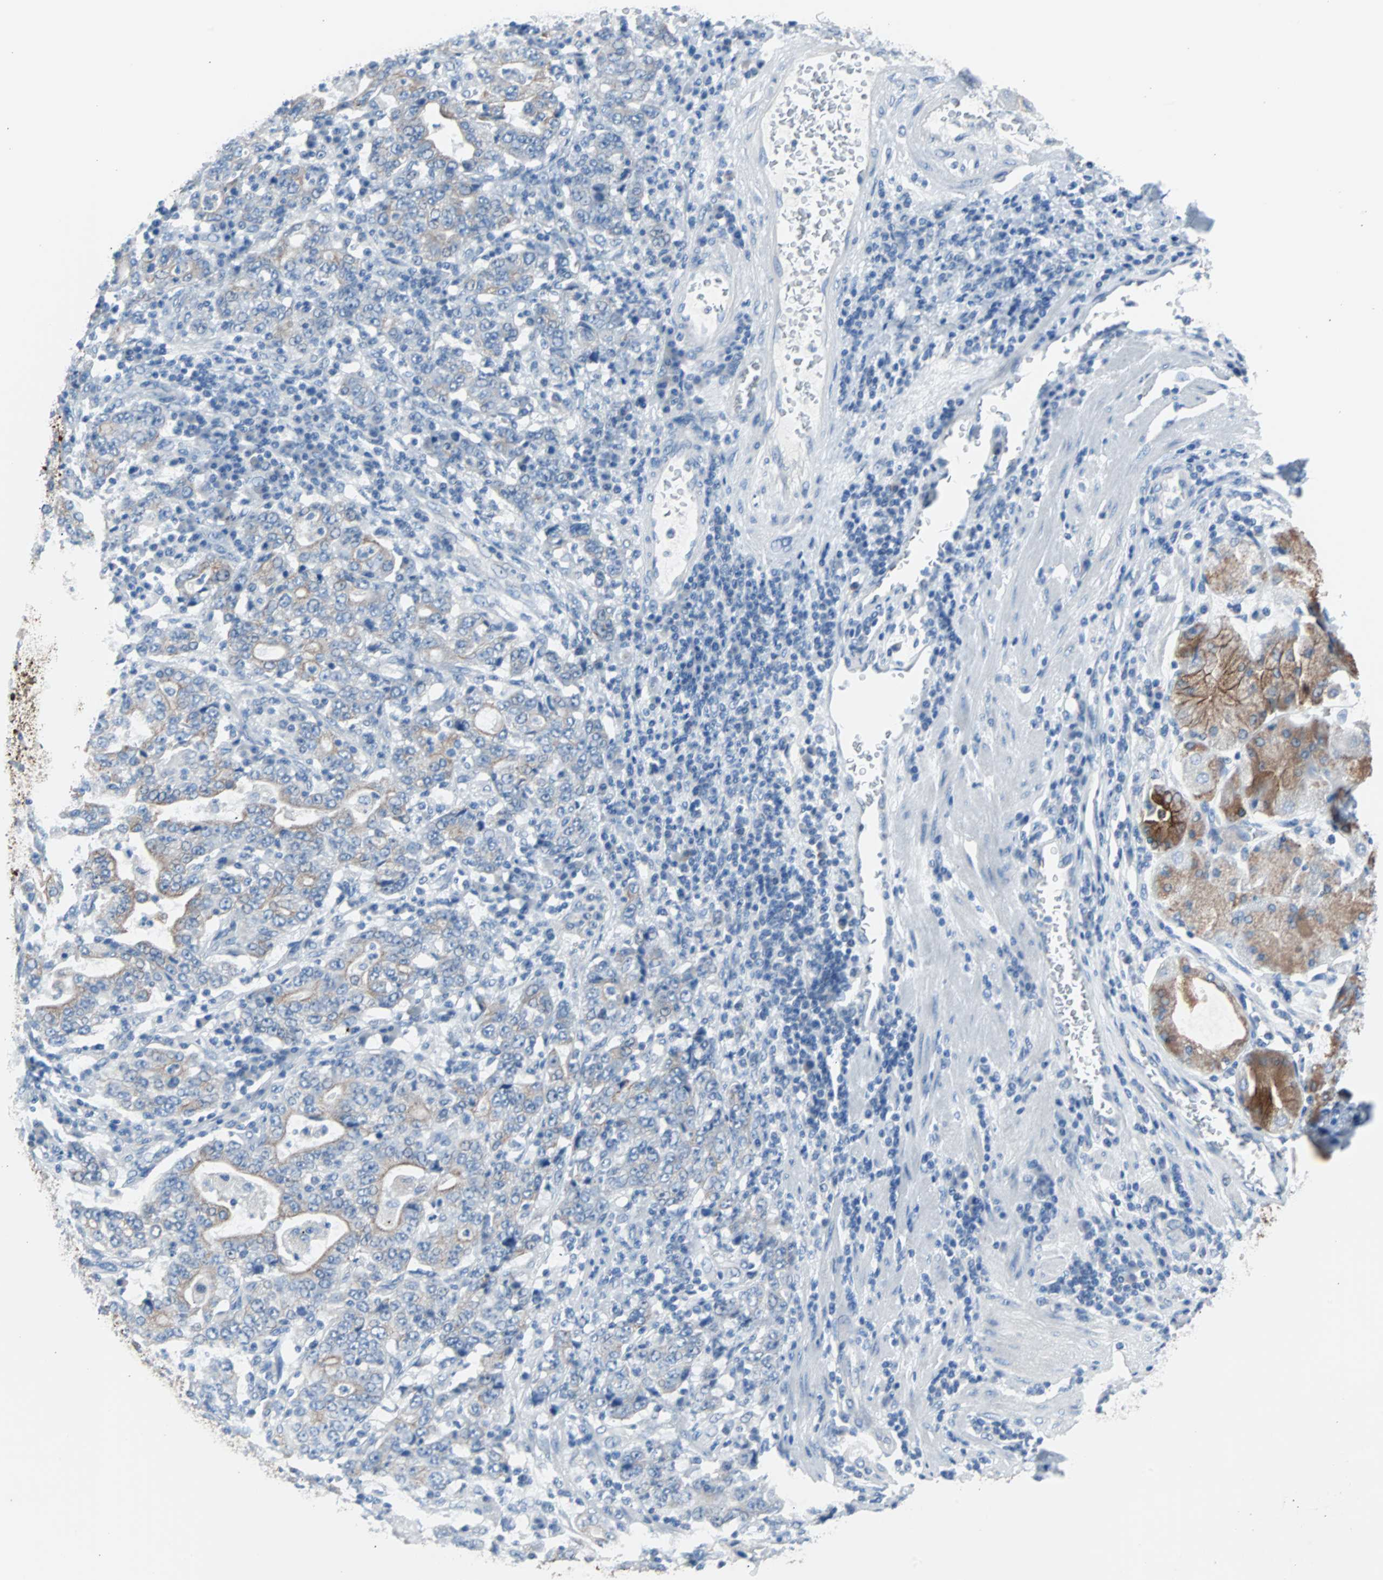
{"staining": {"intensity": "moderate", "quantity": "25%-75%", "location": "cytoplasmic/membranous"}, "tissue": "stomach cancer", "cell_type": "Tumor cells", "image_type": "cancer", "snomed": [{"axis": "morphology", "description": "Normal tissue, NOS"}, {"axis": "morphology", "description": "Adenocarcinoma, NOS"}, {"axis": "topography", "description": "Stomach, upper"}, {"axis": "topography", "description": "Stomach"}], "caption": "Protein staining of stomach adenocarcinoma tissue demonstrates moderate cytoplasmic/membranous expression in approximately 25%-75% of tumor cells. The protein is stained brown, and the nuclei are stained in blue (DAB IHC with brightfield microscopy, high magnification).", "gene": "KRT7", "patient": {"sex": "male", "age": 59}}